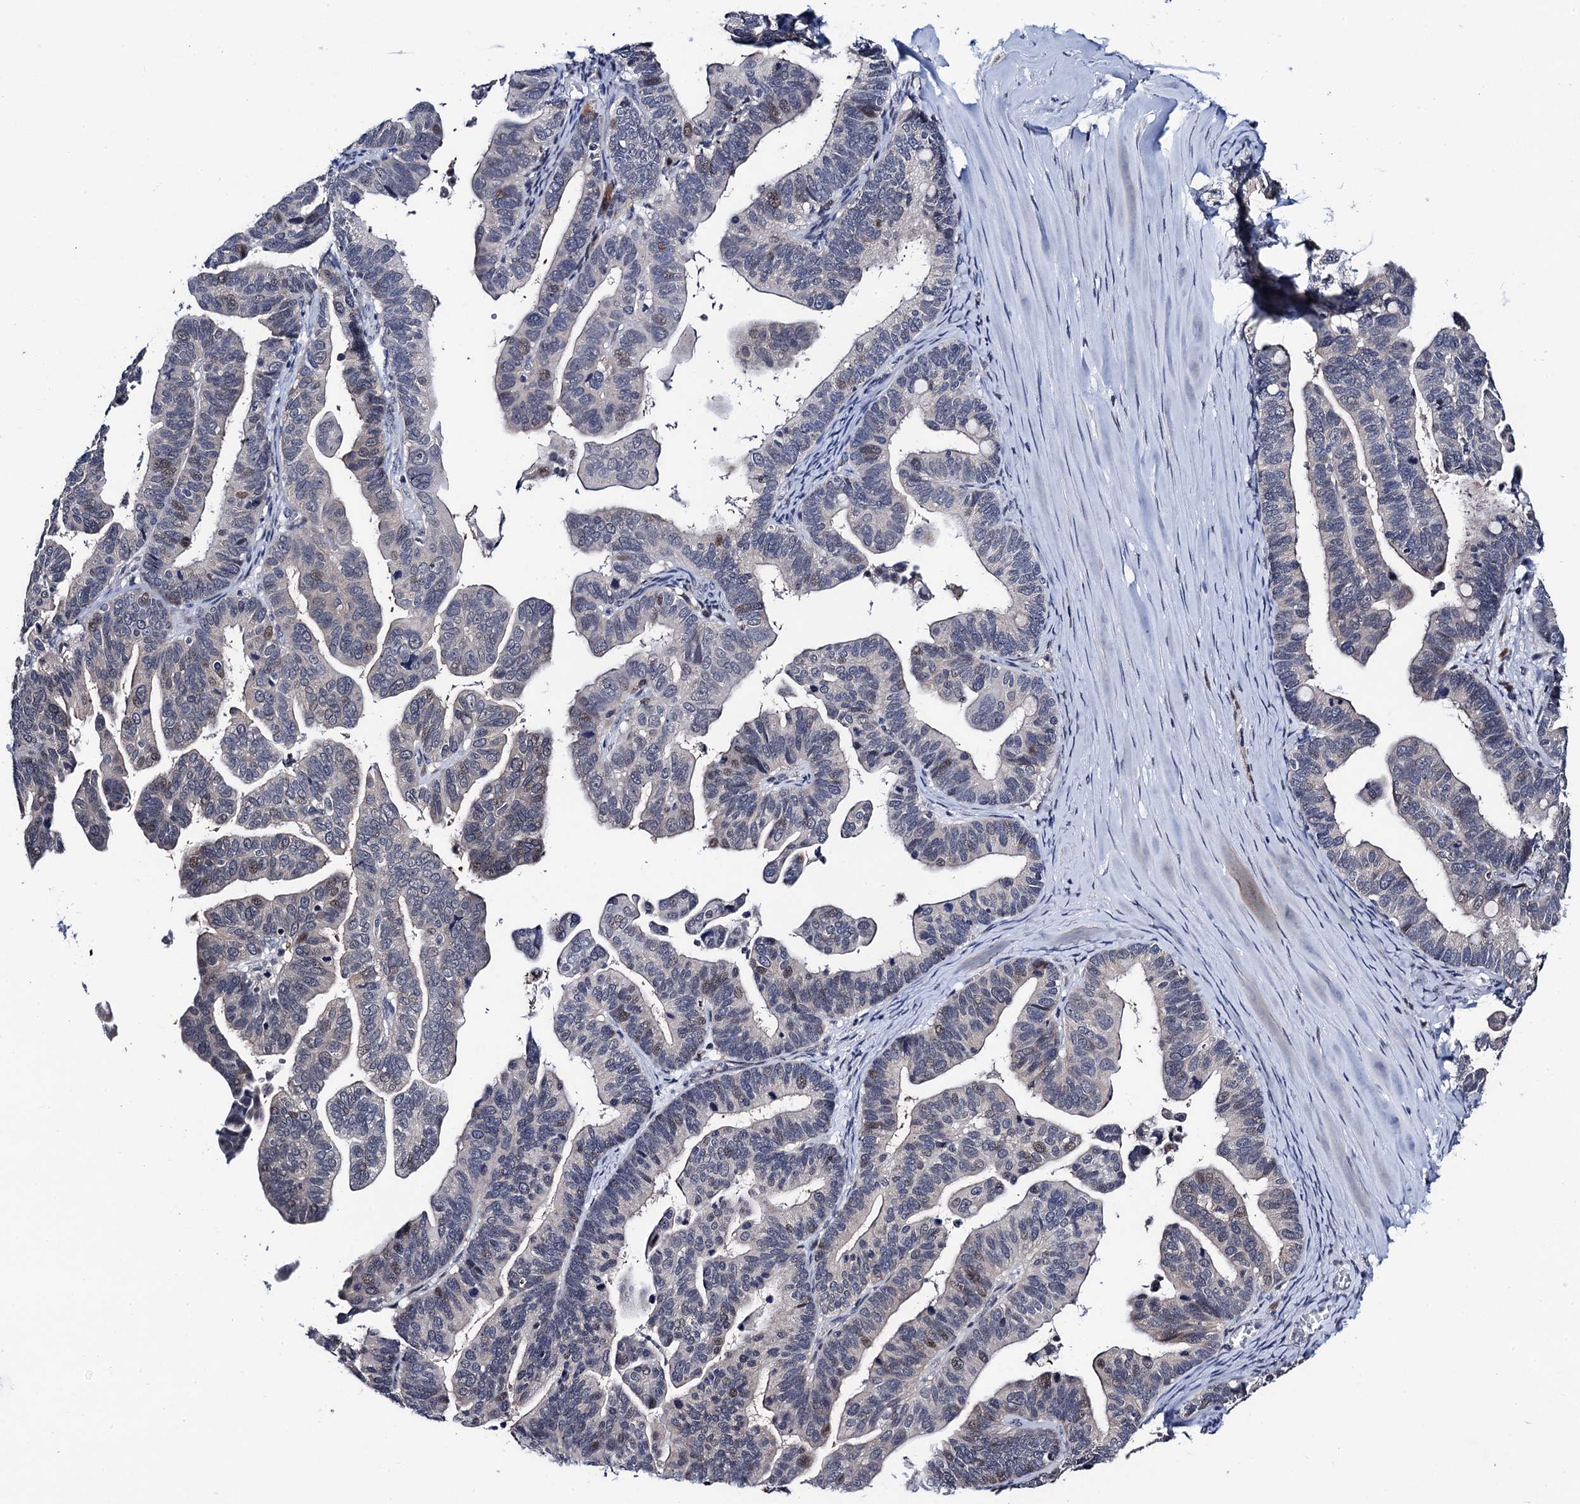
{"staining": {"intensity": "weak", "quantity": "<25%", "location": "nuclear"}, "tissue": "ovarian cancer", "cell_type": "Tumor cells", "image_type": "cancer", "snomed": [{"axis": "morphology", "description": "Cystadenocarcinoma, serous, NOS"}, {"axis": "topography", "description": "Ovary"}], "caption": "The micrograph exhibits no significant positivity in tumor cells of ovarian serous cystadenocarcinoma.", "gene": "FAM222A", "patient": {"sex": "female", "age": 56}}